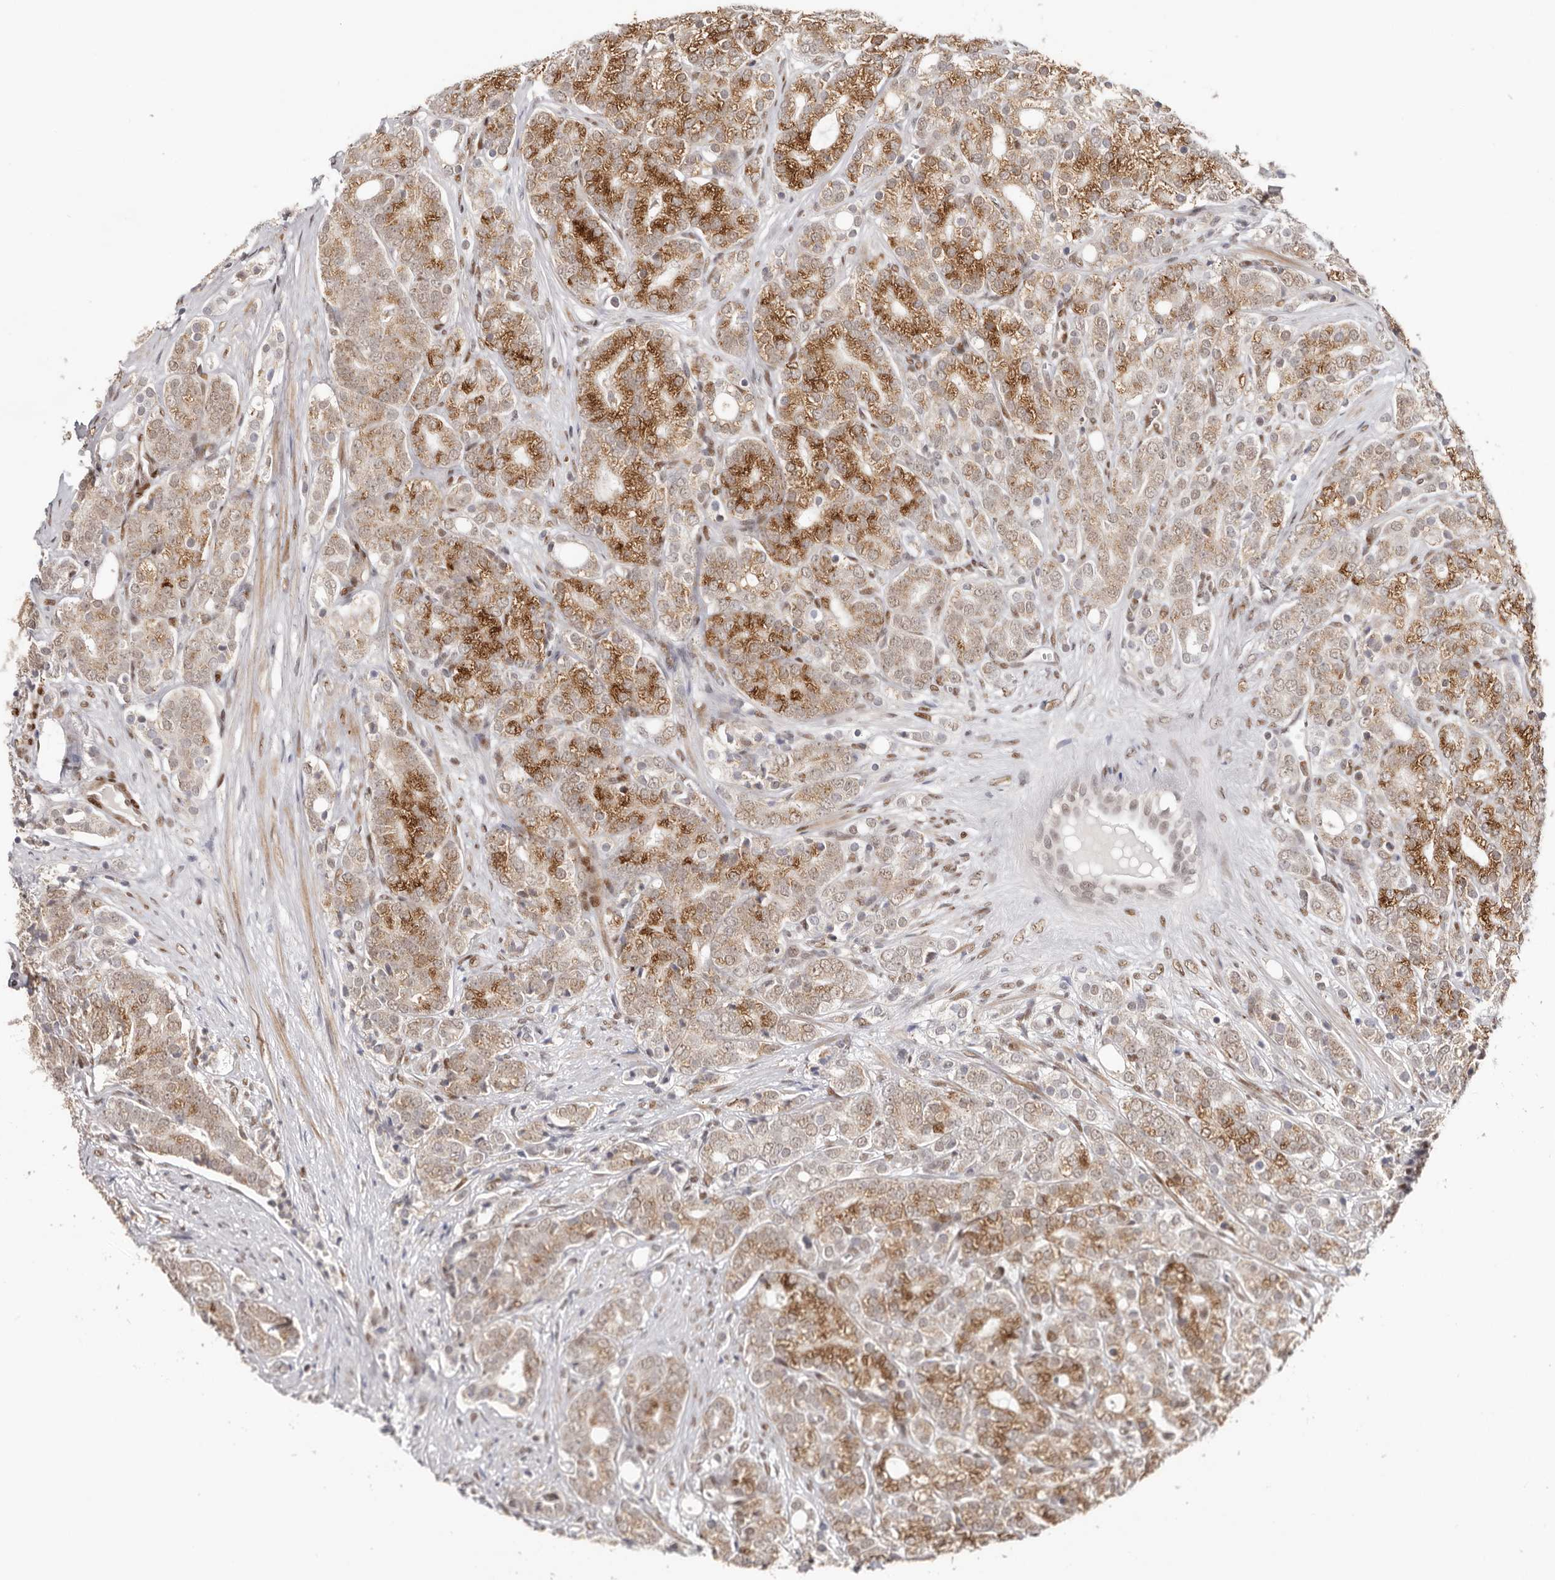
{"staining": {"intensity": "moderate", "quantity": ">75%", "location": "cytoplasmic/membranous"}, "tissue": "prostate cancer", "cell_type": "Tumor cells", "image_type": "cancer", "snomed": [{"axis": "morphology", "description": "Adenocarcinoma, High grade"}, {"axis": "topography", "description": "Prostate"}], "caption": "Tumor cells exhibit moderate cytoplasmic/membranous staining in about >75% of cells in prostate cancer (adenocarcinoma (high-grade)).", "gene": "SMAD7", "patient": {"sex": "male", "age": 57}}